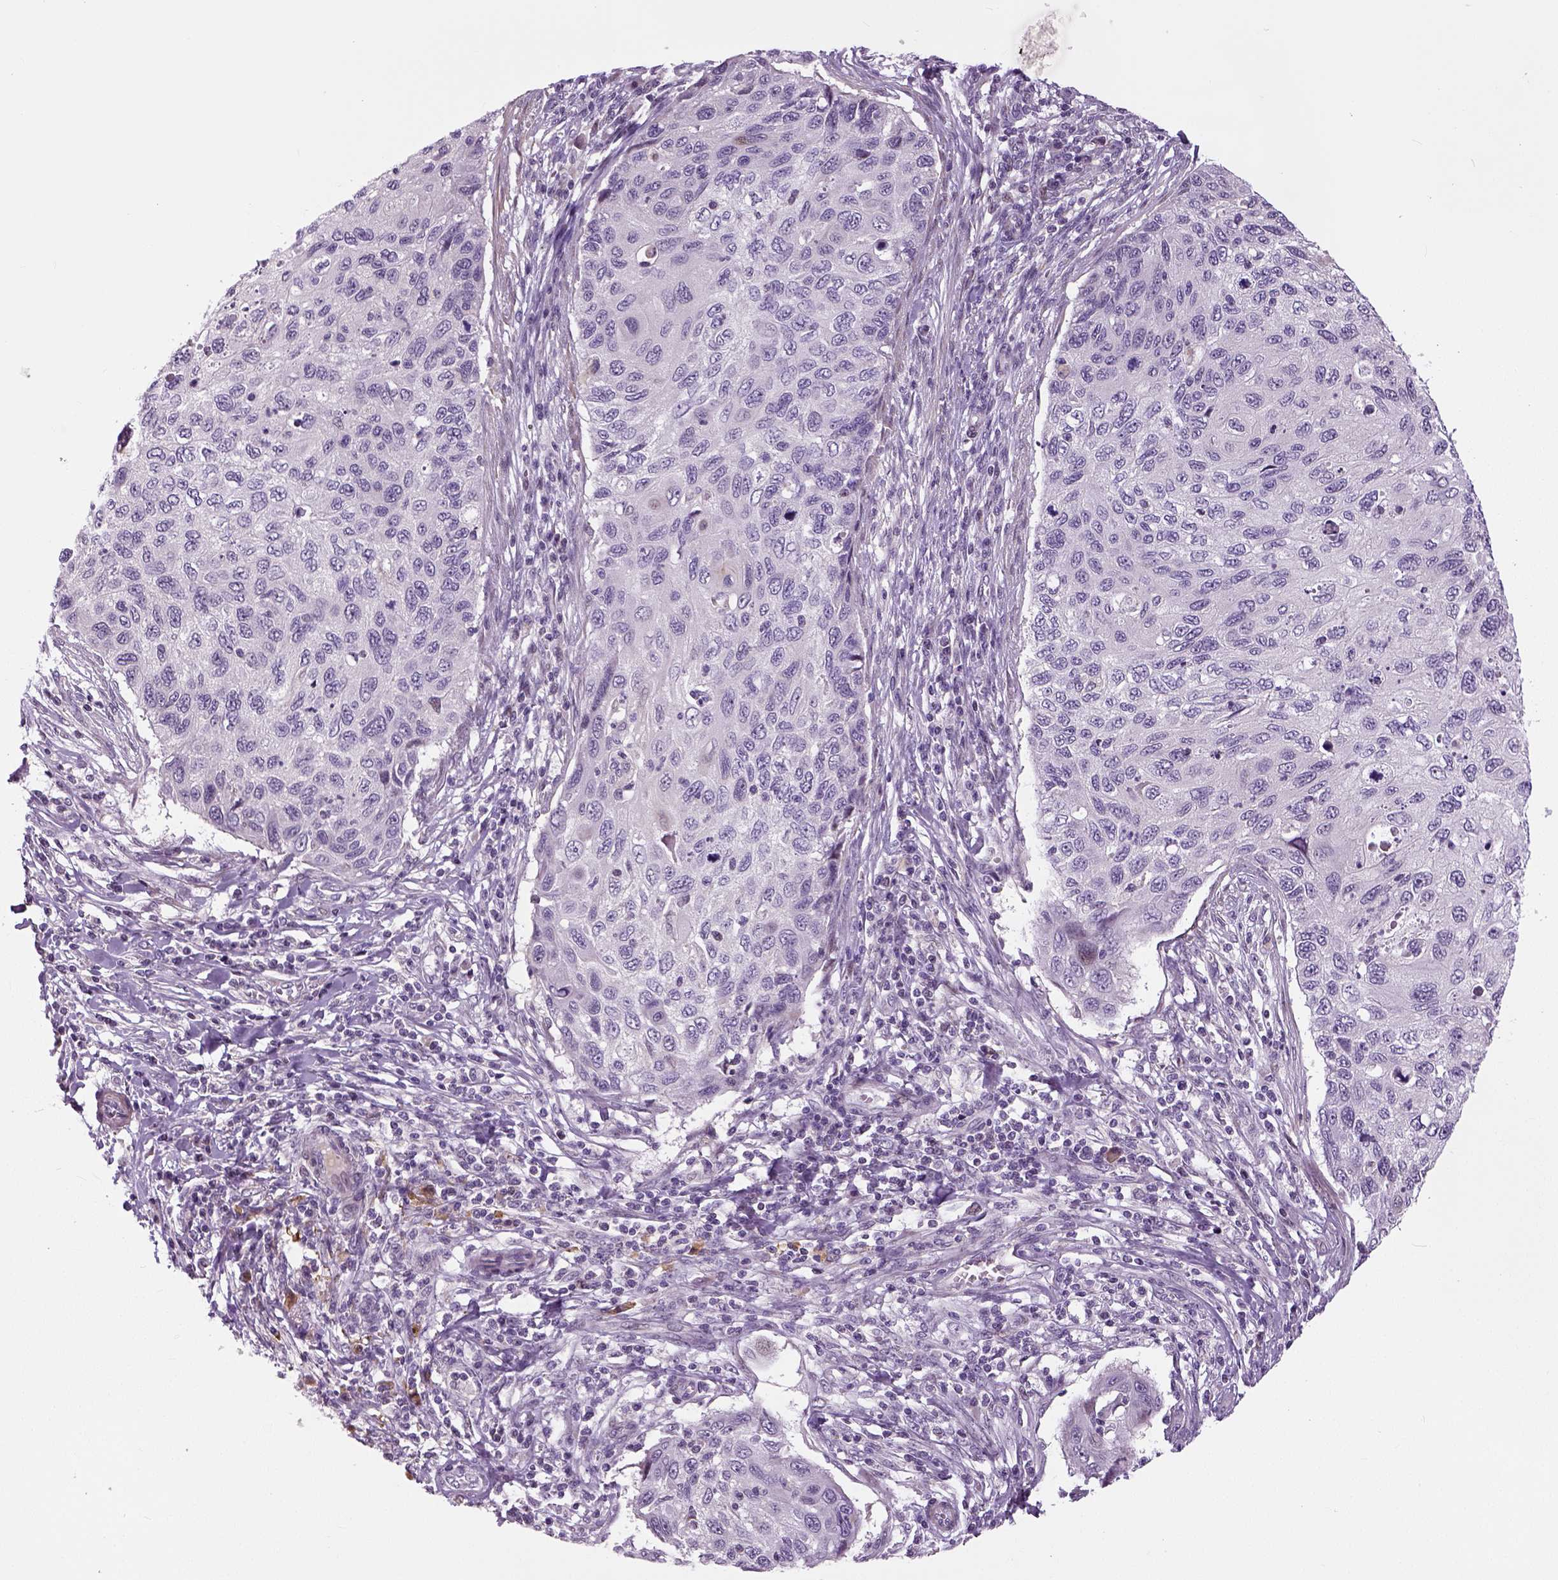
{"staining": {"intensity": "negative", "quantity": "none", "location": "none"}, "tissue": "cervical cancer", "cell_type": "Tumor cells", "image_type": "cancer", "snomed": [{"axis": "morphology", "description": "Squamous cell carcinoma, NOS"}, {"axis": "topography", "description": "Cervix"}], "caption": "IHC of squamous cell carcinoma (cervical) reveals no expression in tumor cells.", "gene": "NECAB1", "patient": {"sex": "female", "age": 70}}